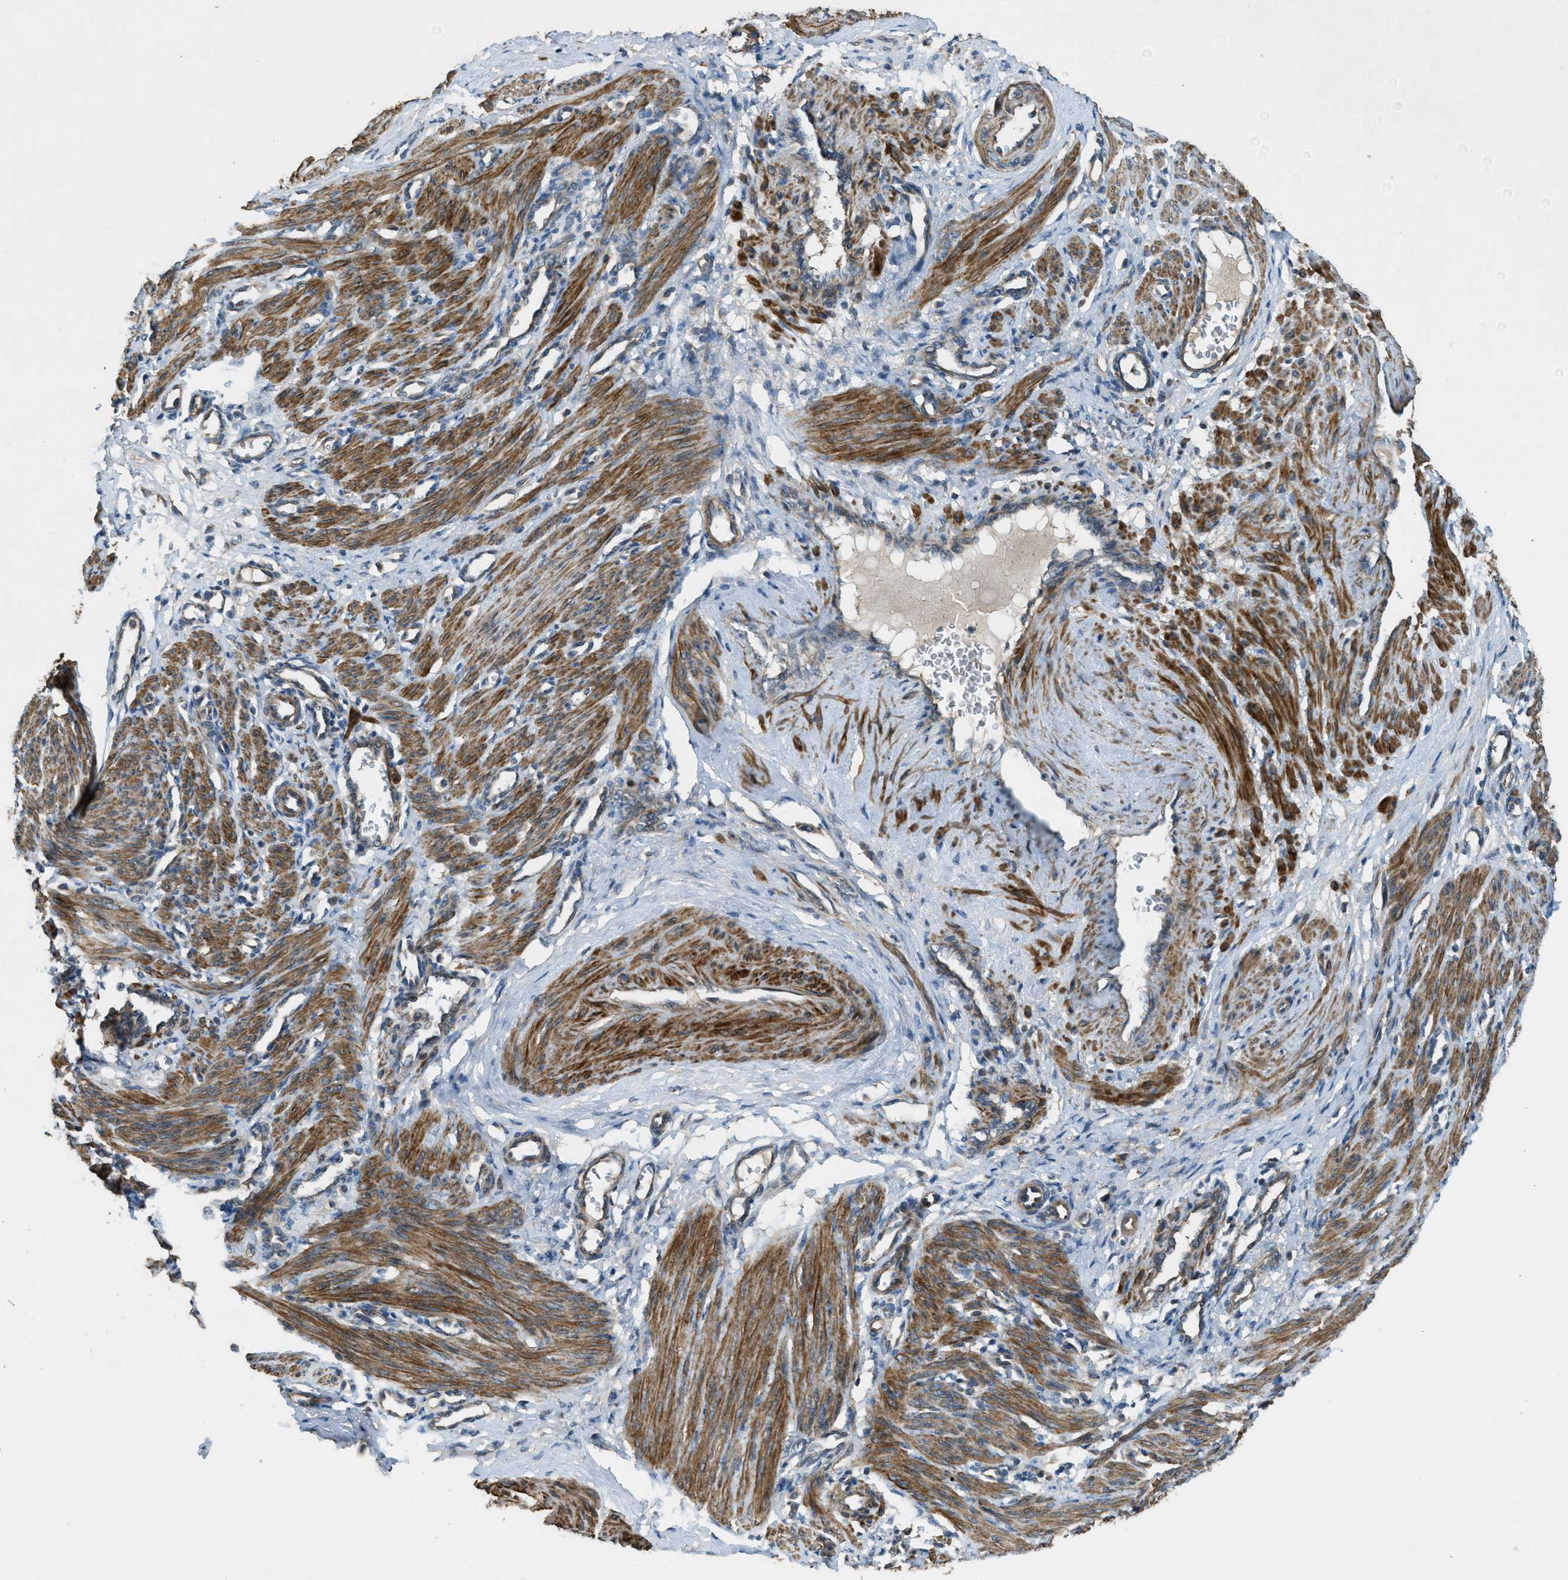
{"staining": {"intensity": "strong", "quantity": ">75%", "location": "cytoplasmic/membranous"}, "tissue": "smooth muscle", "cell_type": "Smooth muscle cells", "image_type": "normal", "snomed": [{"axis": "morphology", "description": "Normal tissue, NOS"}, {"axis": "topography", "description": "Endometrium"}], "caption": "An immunohistochemistry photomicrograph of normal tissue is shown. Protein staining in brown labels strong cytoplasmic/membranous positivity in smooth muscle within smooth muscle cells. The staining was performed using DAB, with brown indicating positive protein expression. Nuclei are stained blue with hematoxylin.", "gene": "VEZT", "patient": {"sex": "female", "age": 33}}